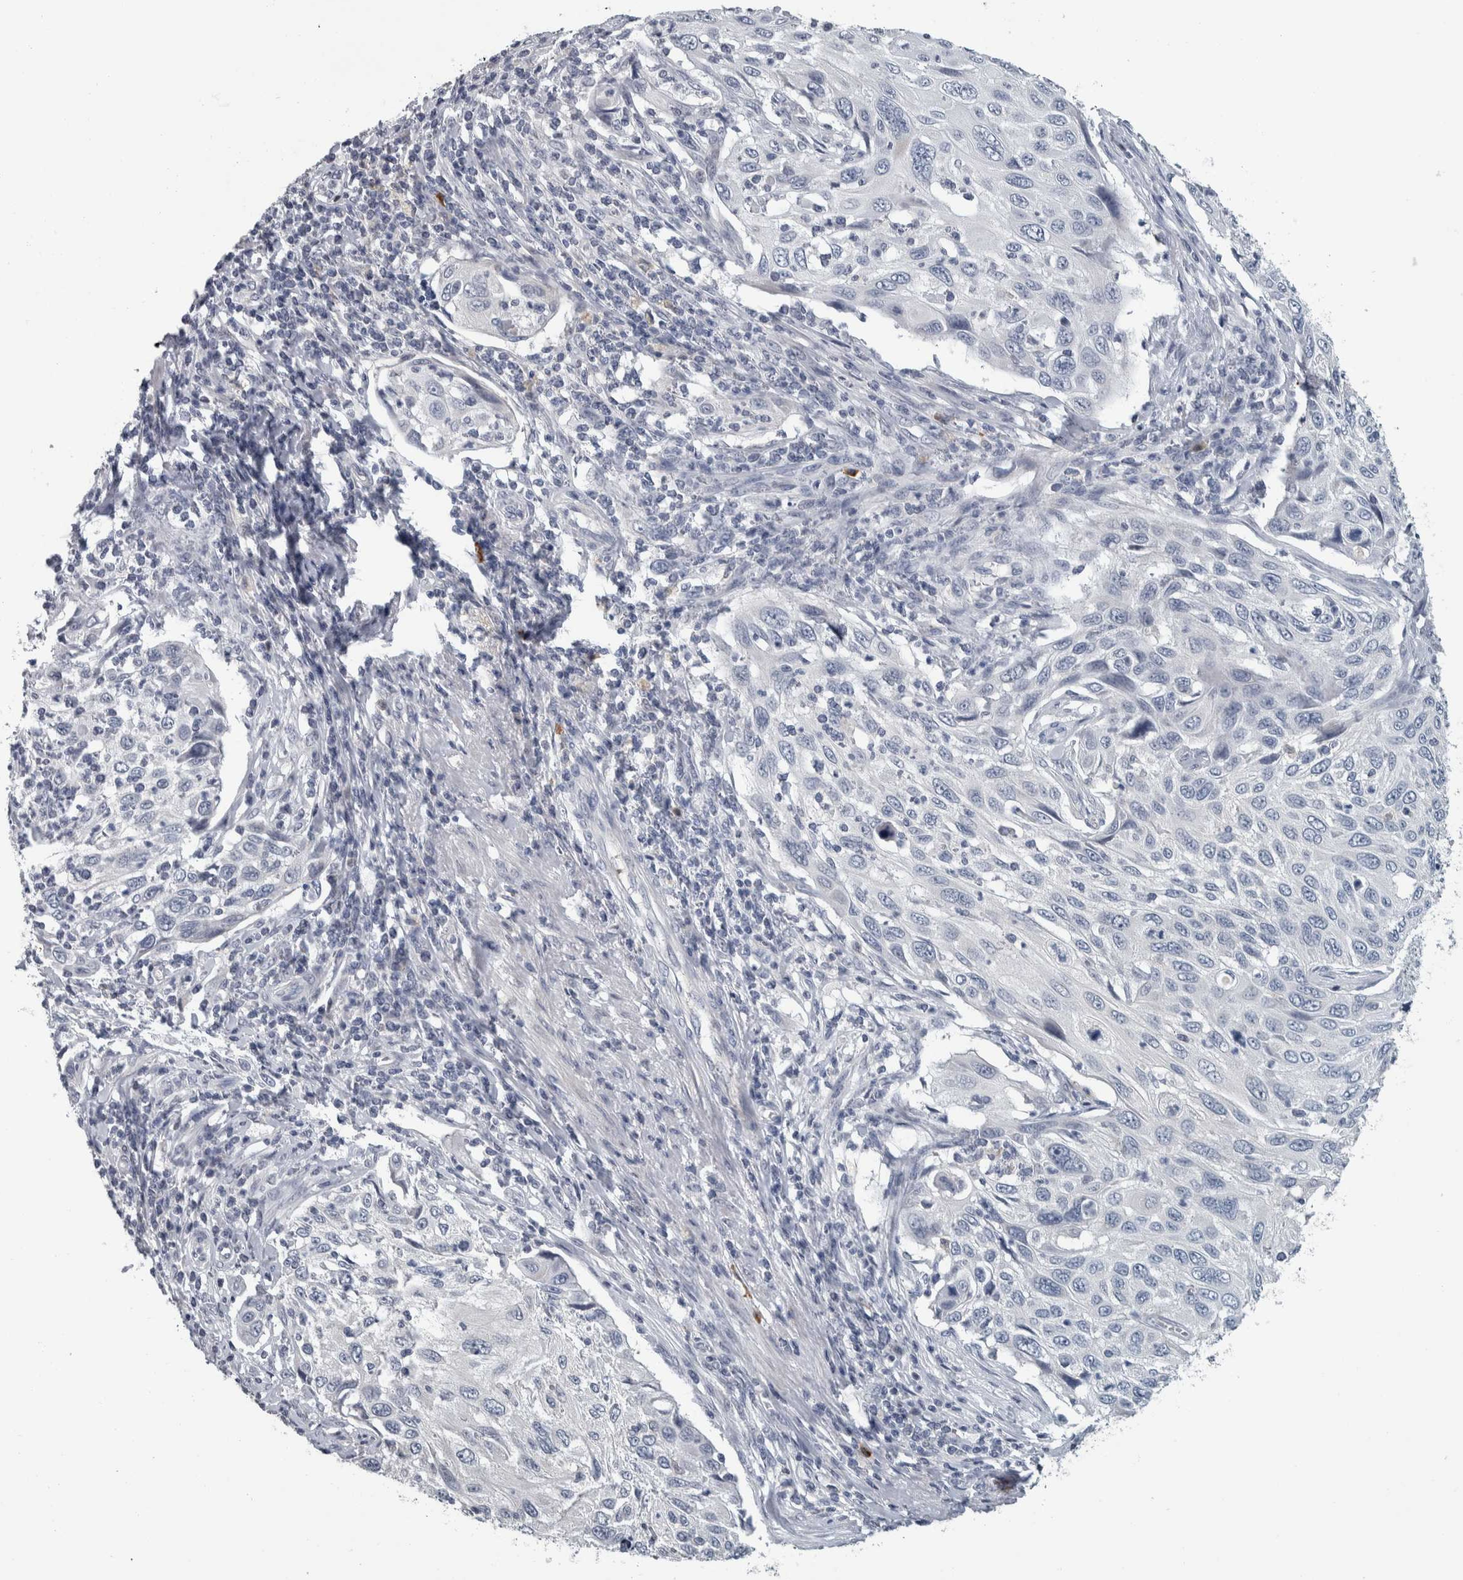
{"staining": {"intensity": "negative", "quantity": "none", "location": "none"}, "tissue": "cervical cancer", "cell_type": "Tumor cells", "image_type": "cancer", "snomed": [{"axis": "morphology", "description": "Squamous cell carcinoma, NOS"}, {"axis": "topography", "description": "Cervix"}], "caption": "Human cervical squamous cell carcinoma stained for a protein using immunohistochemistry (IHC) displays no expression in tumor cells.", "gene": "CAVIN4", "patient": {"sex": "female", "age": 70}}